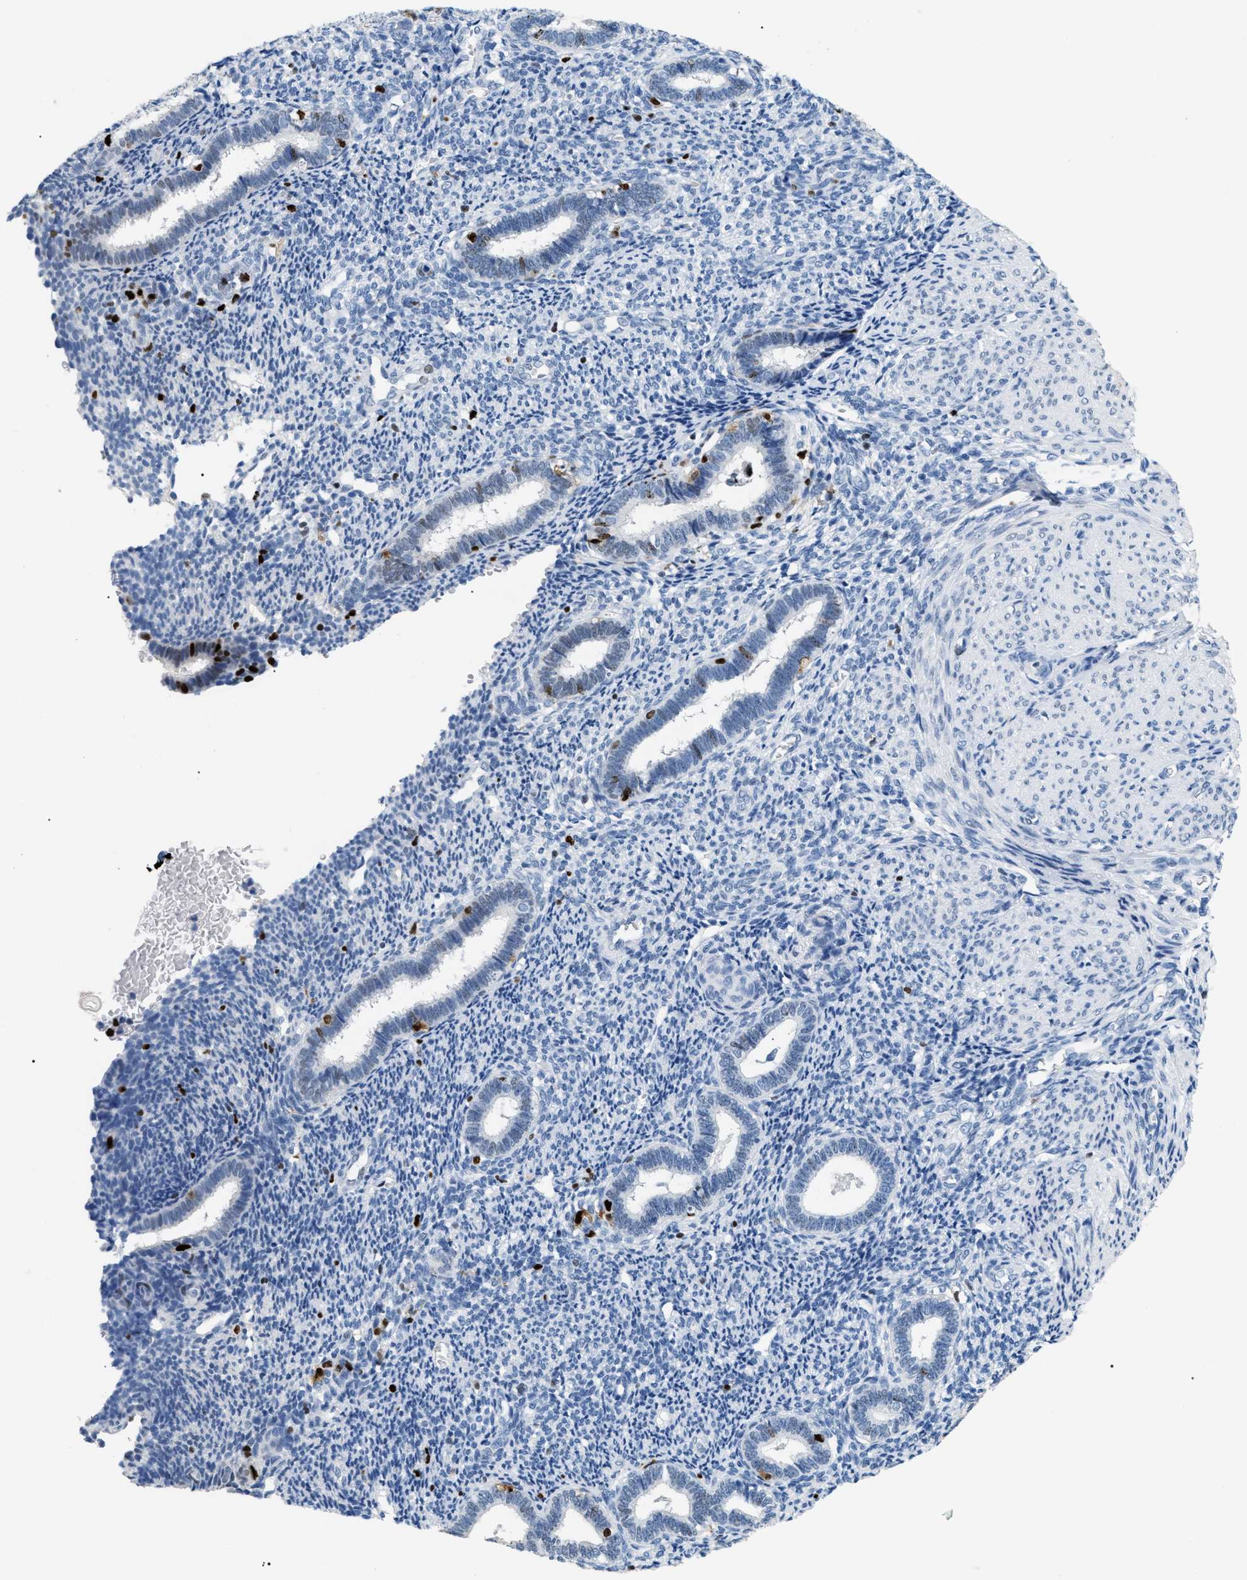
{"staining": {"intensity": "strong", "quantity": "<25%", "location": "nuclear"}, "tissue": "endometrium", "cell_type": "Cells in endometrial stroma", "image_type": "normal", "snomed": [{"axis": "morphology", "description": "Normal tissue, NOS"}, {"axis": "topography", "description": "Endometrium"}], "caption": "Protein staining shows strong nuclear expression in about <25% of cells in endometrial stroma in normal endometrium.", "gene": "MCM7", "patient": {"sex": "female", "age": 27}}